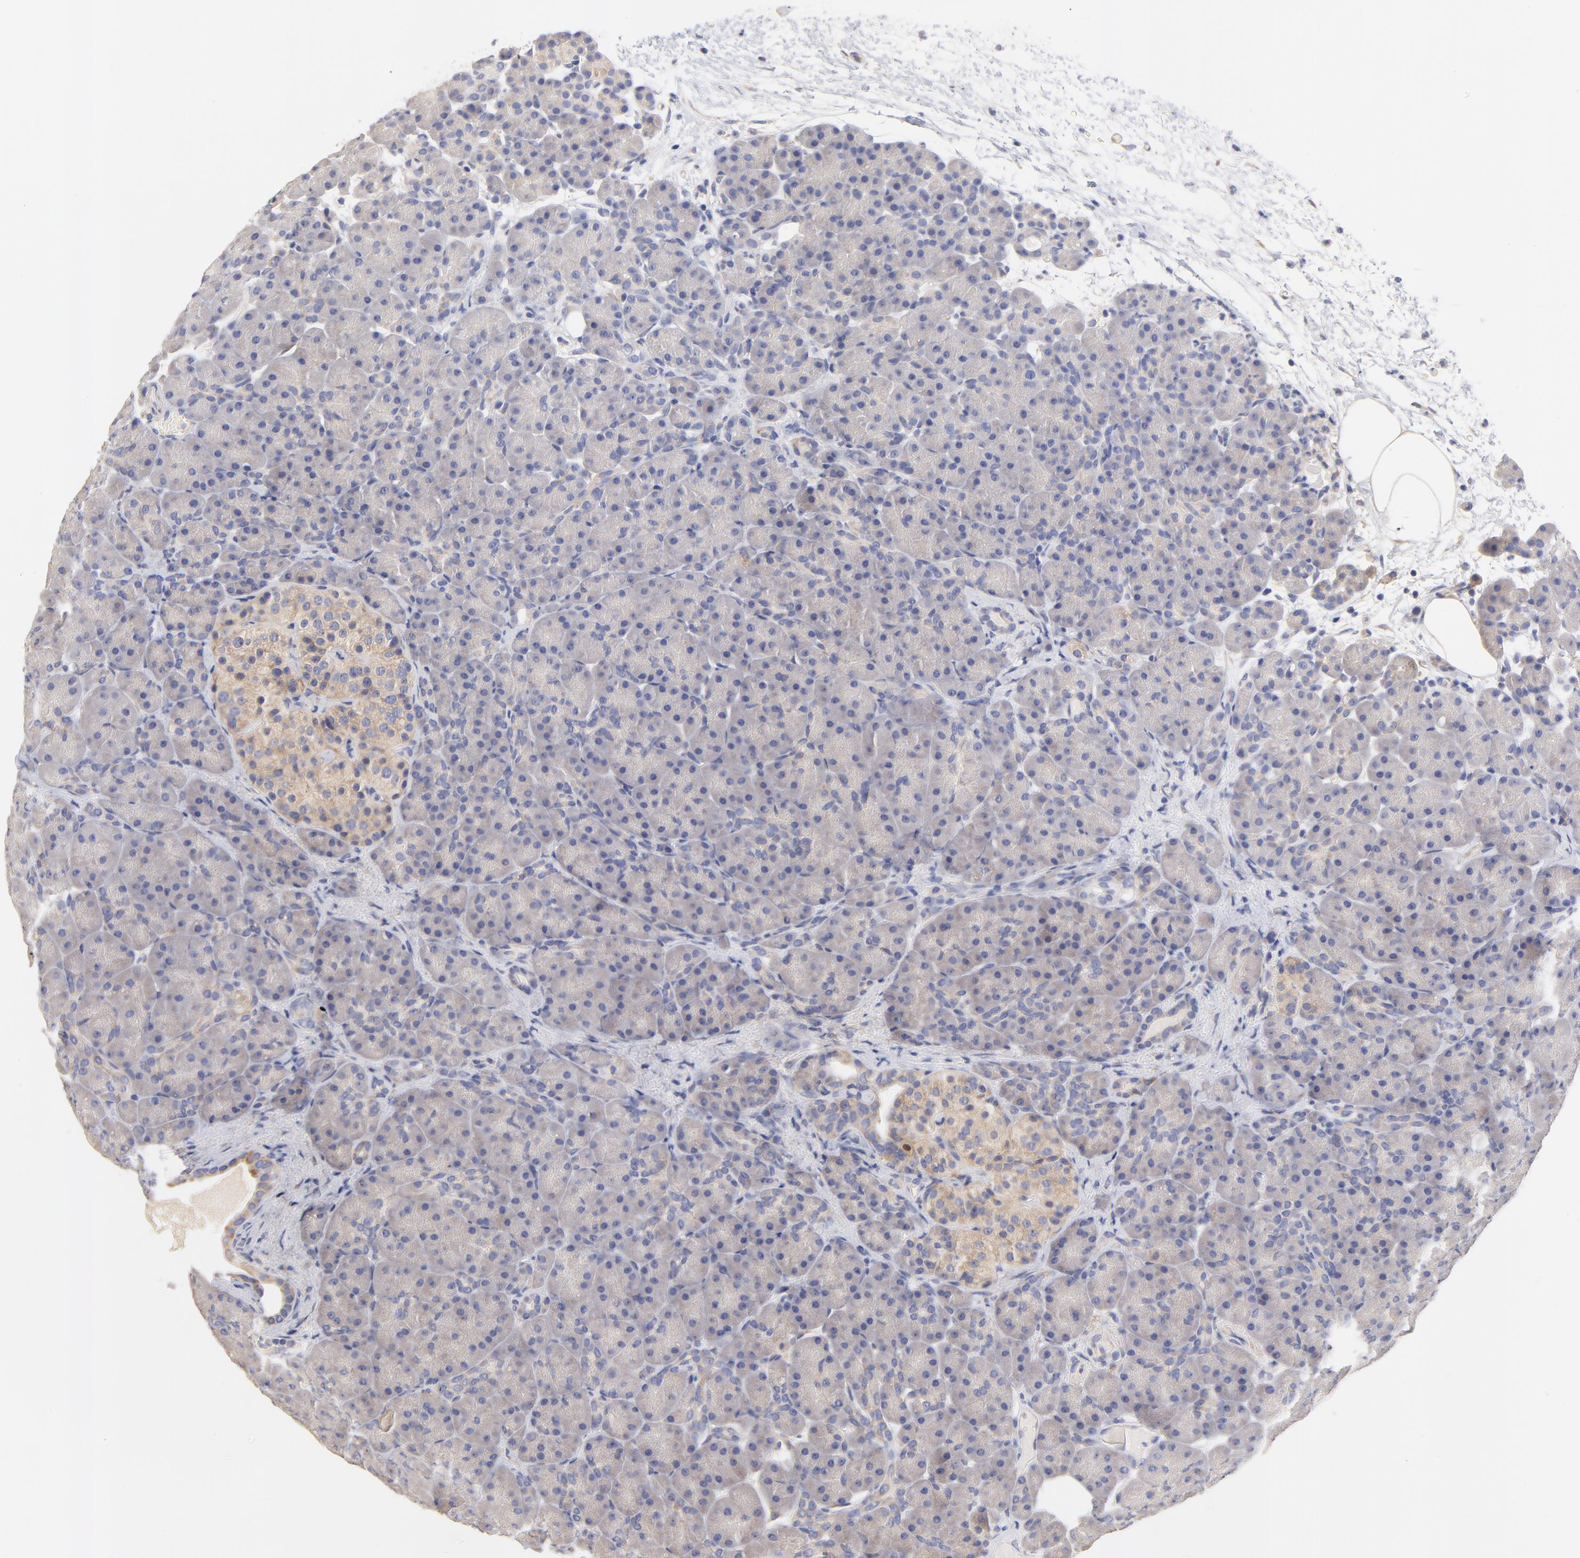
{"staining": {"intensity": "negative", "quantity": "none", "location": "none"}, "tissue": "pancreas", "cell_type": "Exocrine glandular cells", "image_type": "normal", "snomed": [{"axis": "morphology", "description": "Normal tissue, NOS"}, {"axis": "topography", "description": "Pancreas"}], "caption": "The immunohistochemistry micrograph has no significant expression in exocrine glandular cells of pancreas. Nuclei are stained in blue.", "gene": "HS3ST1", "patient": {"sex": "male", "age": 66}}